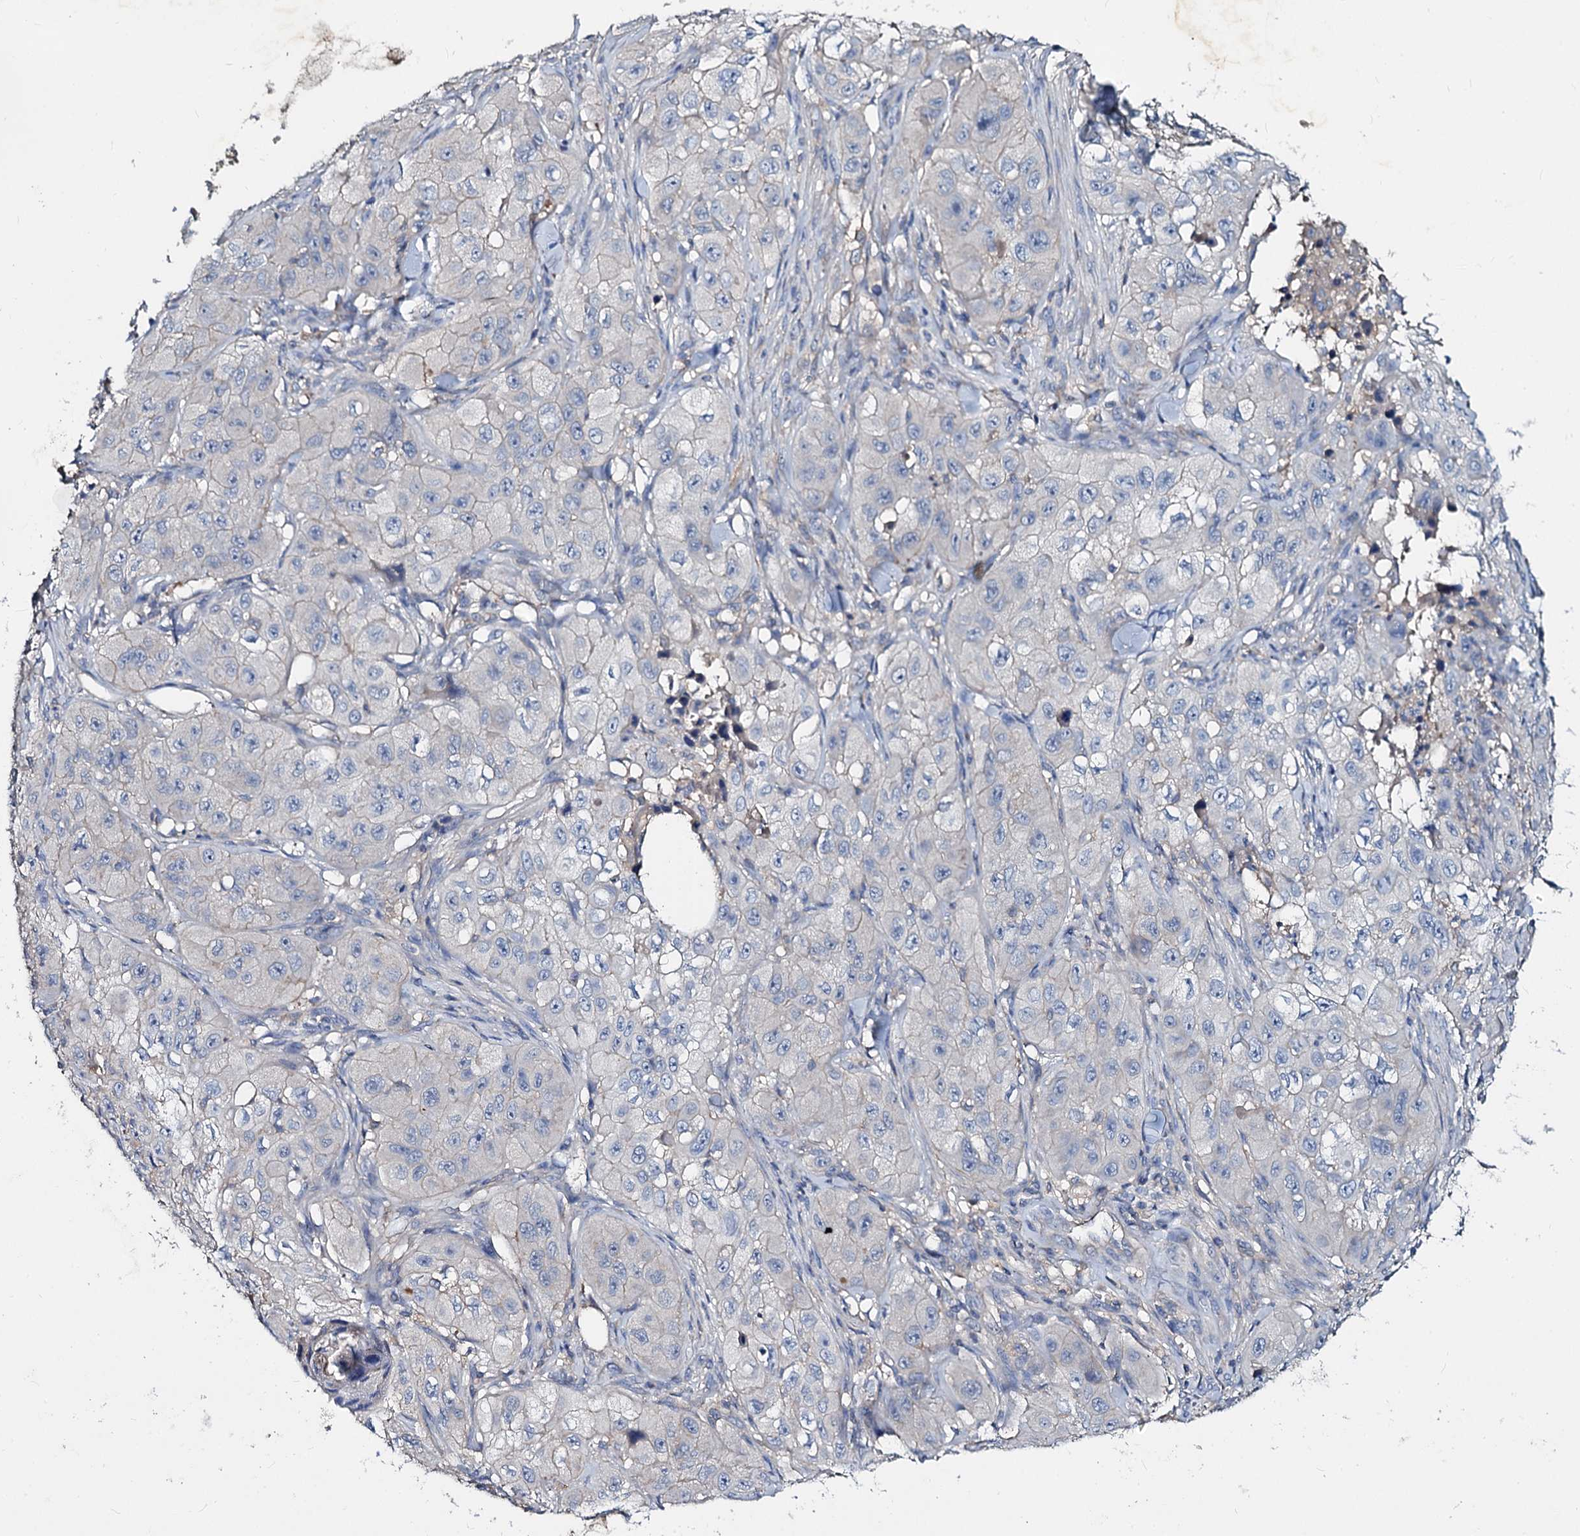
{"staining": {"intensity": "negative", "quantity": "none", "location": "none"}, "tissue": "skin cancer", "cell_type": "Tumor cells", "image_type": "cancer", "snomed": [{"axis": "morphology", "description": "Squamous cell carcinoma, NOS"}, {"axis": "topography", "description": "Skin"}, {"axis": "topography", "description": "Subcutis"}], "caption": "High power microscopy photomicrograph of an immunohistochemistry (IHC) histopathology image of skin cancer (squamous cell carcinoma), revealing no significant expression in tumor cells. Brightfield microscopy of immunohistochemistry stained with DAB (brown) and hematoxylin (blue), captured at high magnification.", "gene": "ACY3", "patient": {"sex": "male", "age": 73}}